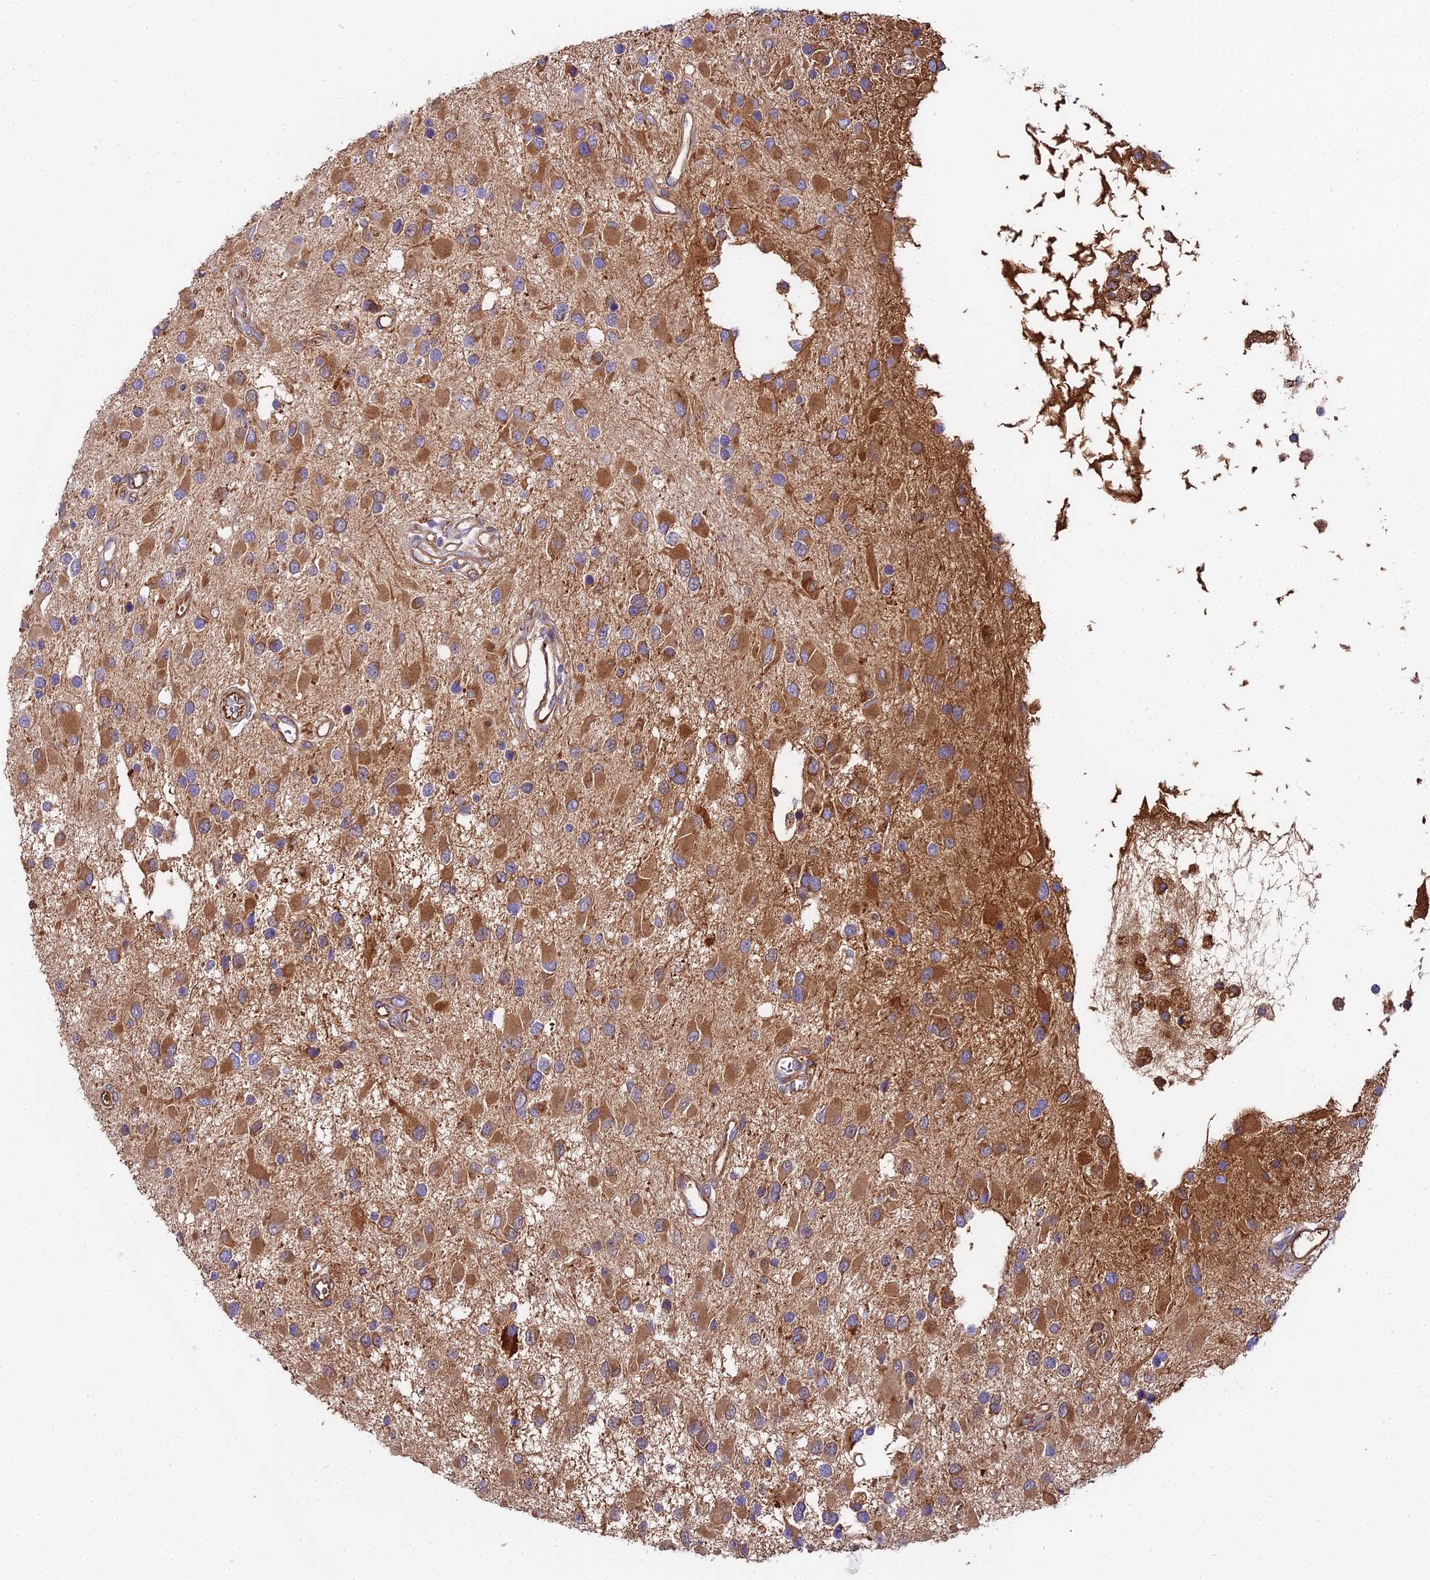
{"staining": {"intensity": "moderate", "quantity": "25%-75%", "location": "cytoplasmic/membranous"}, "tissue": "glioma", "cell_type": "Tumor cells", "image_type": "cancer", "snomed": [{"axis": "morphology", "description": "Glioma, malignant, High grade"}, {"axis": "topography", "description": "Brain"}], "caption": "IHC (DAB) staining of glioma reveals moderate cytoplasmic/membranous protein positivity in approximately 25%-75% of tumor cells.", "gene": "BEX4", "patient": {"sex": "male", "age": 53}}